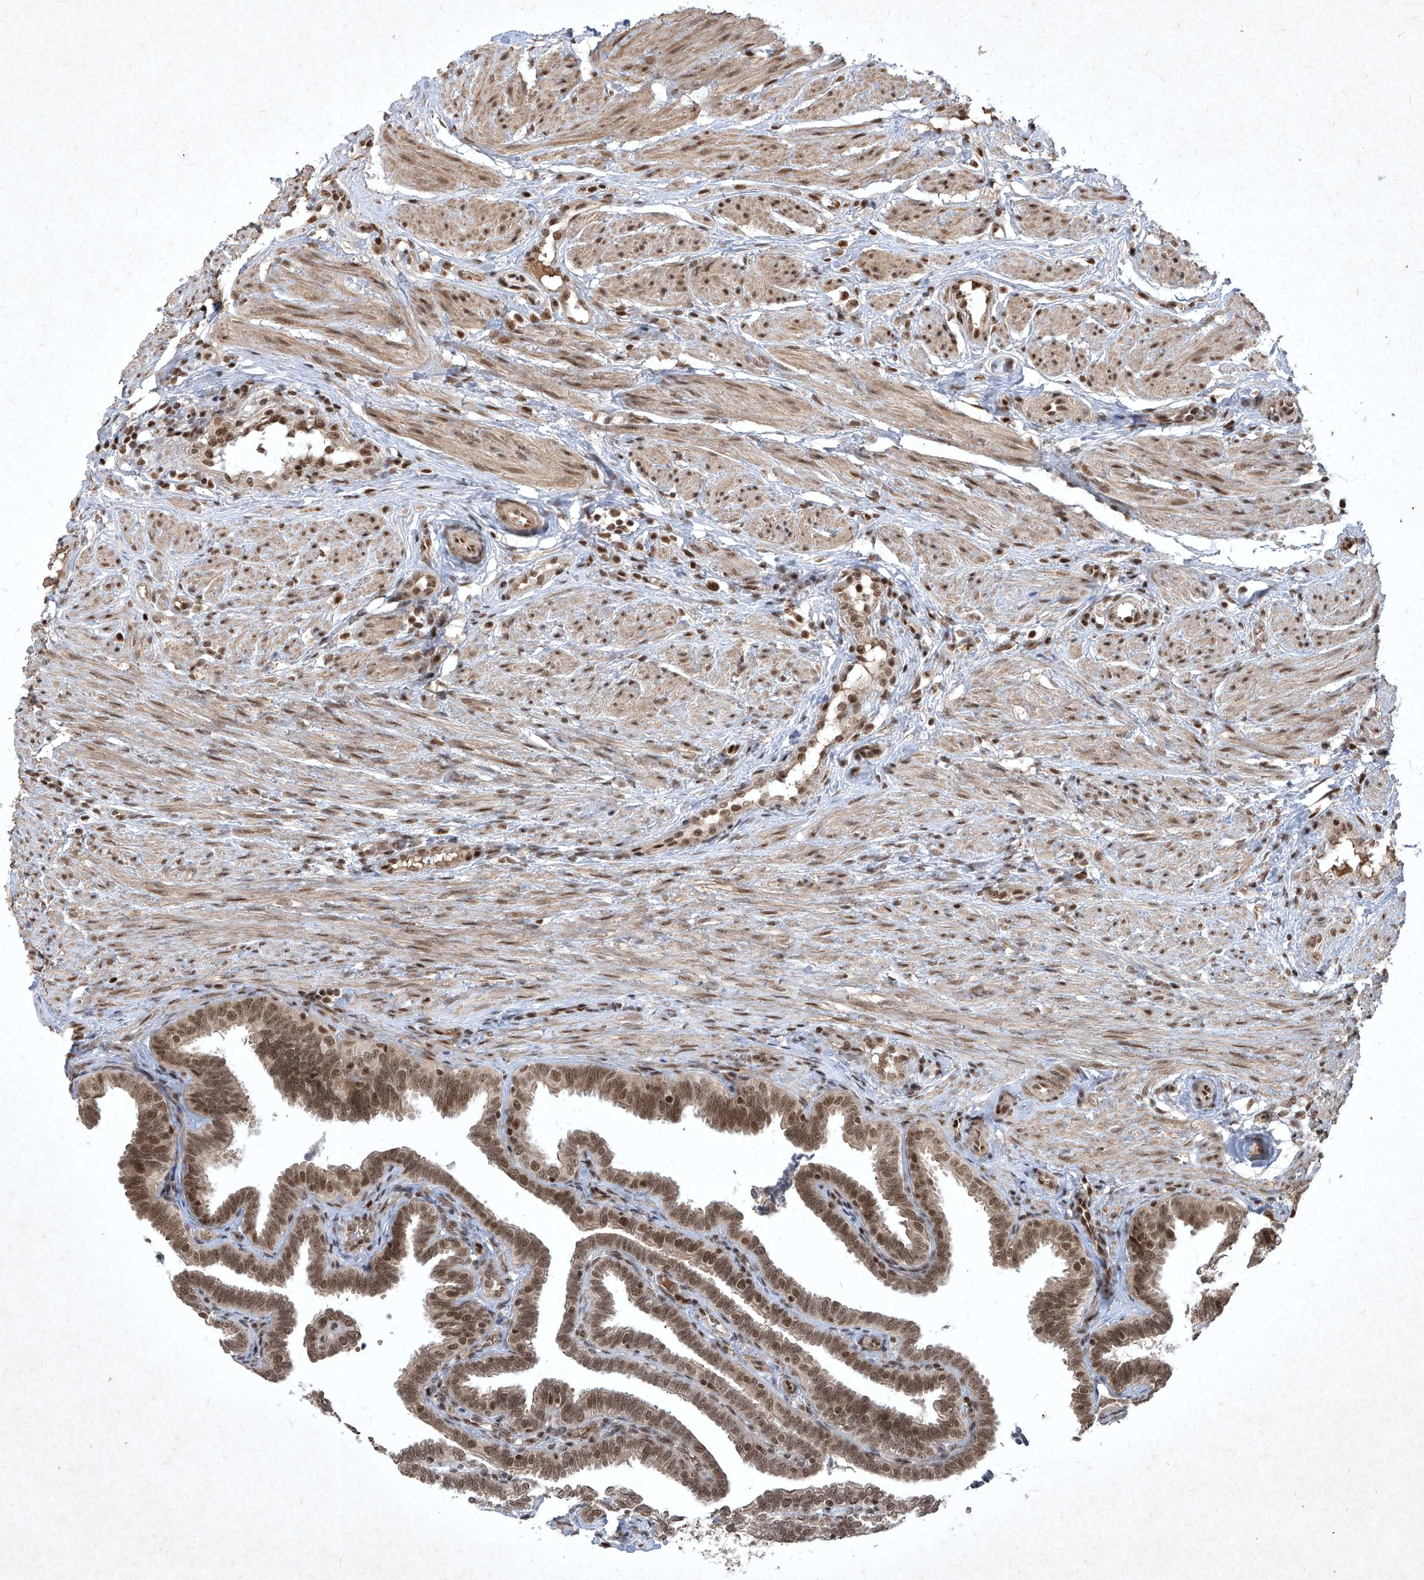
{"staining": {"intensity": "strong", "quantity": ">75%", "location": "nuclear"}, "tissue": "fallopian tube", "cell_type": "Glandular cells", "image_type": "normal", "snomed": [{"axis": "morphology", "description": "Normal tissue, NOS"}, {"axis": "topography", "description": "Fallopian tube"}], "caption": "A brown stain shows strong nuclear positivity of a protein in glandular cells of benign fallopian tube. (brown staining indicates protein expression, while blue staining denotes nuclei).", "gene": "IRF2", "patient": {"sex": "female", "age": 39}}